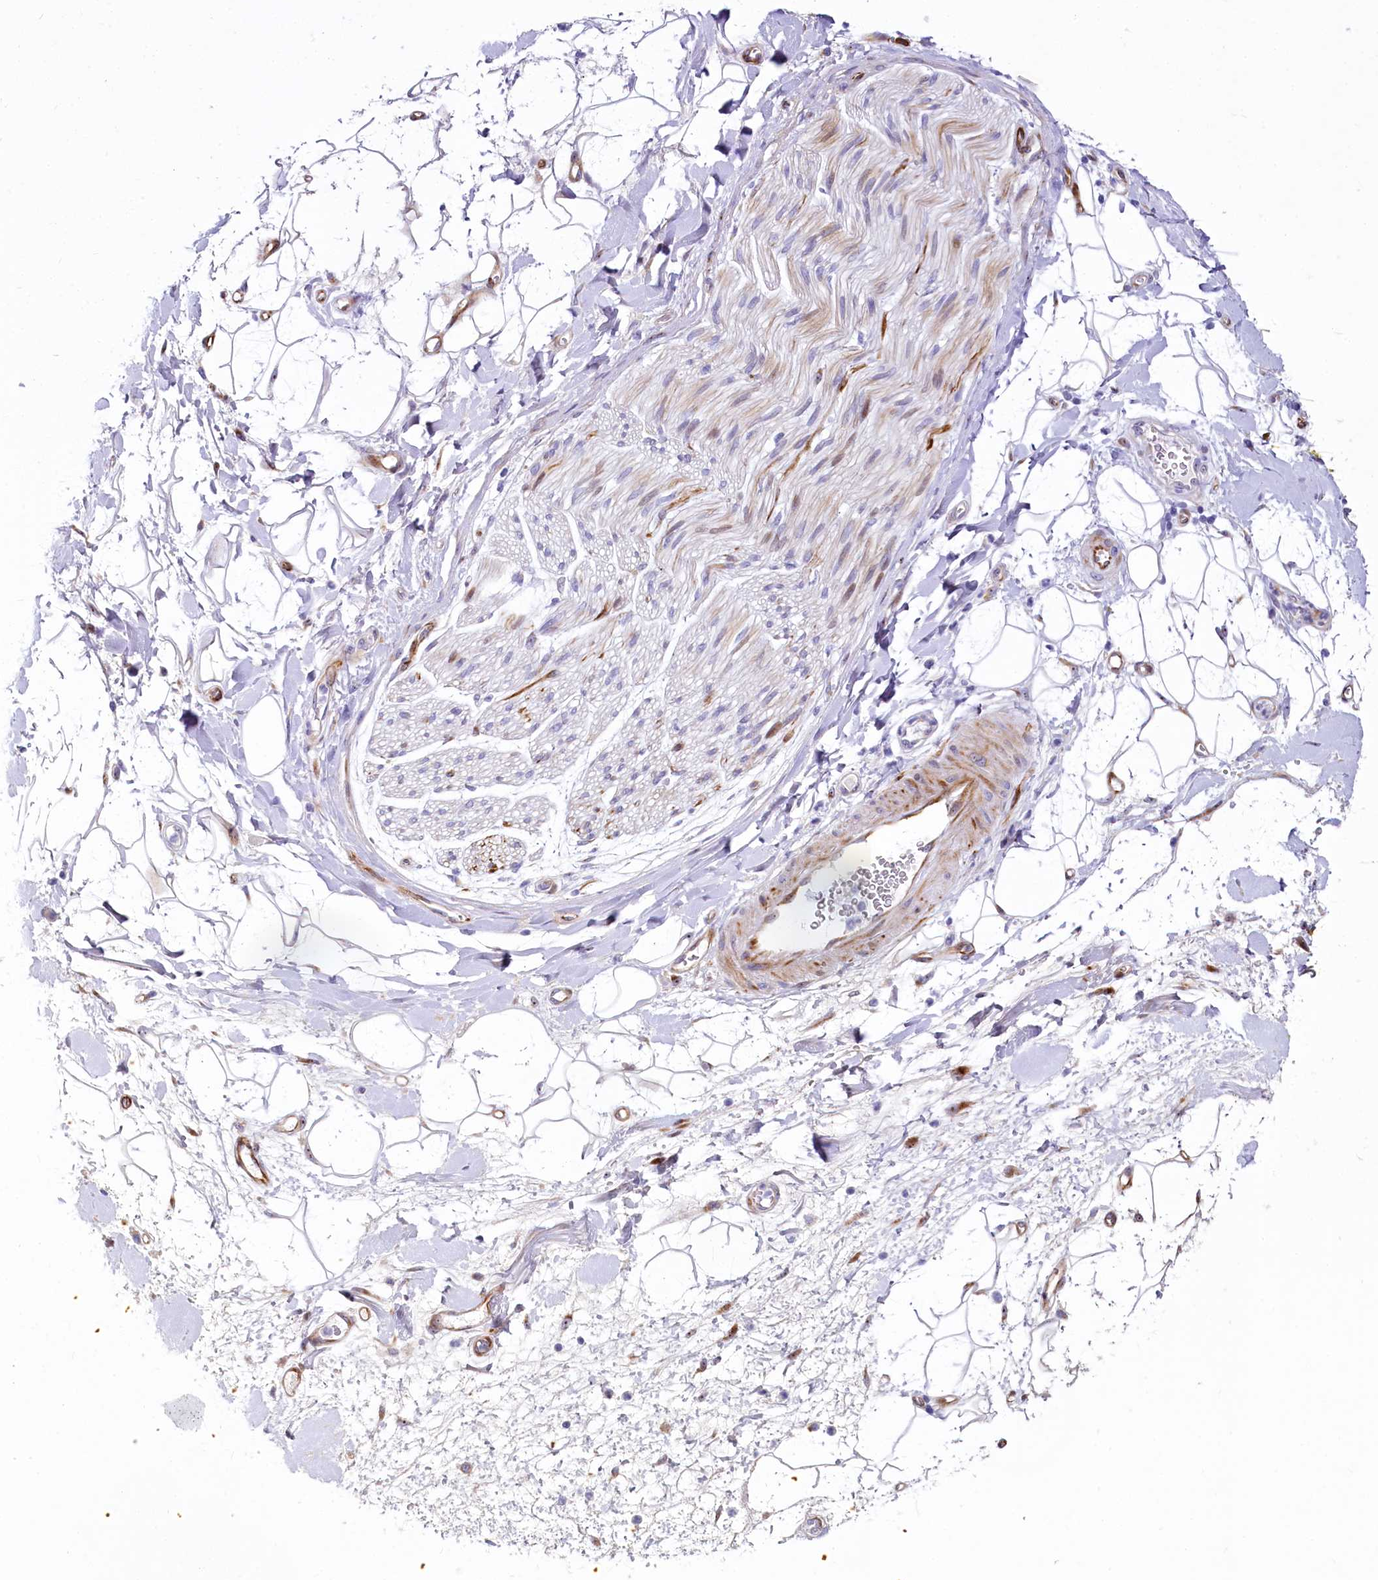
{"staining": {"intensity": "negative", "quantity": "none", "location": "none"}, "tissue": "adipose tissue", "cell_type": "Adipocytes", "image_type": "normal", "snomed": [{"axis": "morphology", "description": "Normal tissue, NOS"}, {"axis": "morphology", "description": "Adenocarcinoma, NOS"}, {"axis": "topography", "description": "Pancreas"}, {"axis": "topography", "description": "Peripheral nerve tissue"}], "caption": "Photomicrograph shows no significant protein staining in adipocytes of benign adipose tissue. (Brightfield microscopy of DAB (3,3'-diaminobenzidine) IHC at high magnification).", "gene": "SH3TC2", "patient": {"sex": "male", "age": 59}}